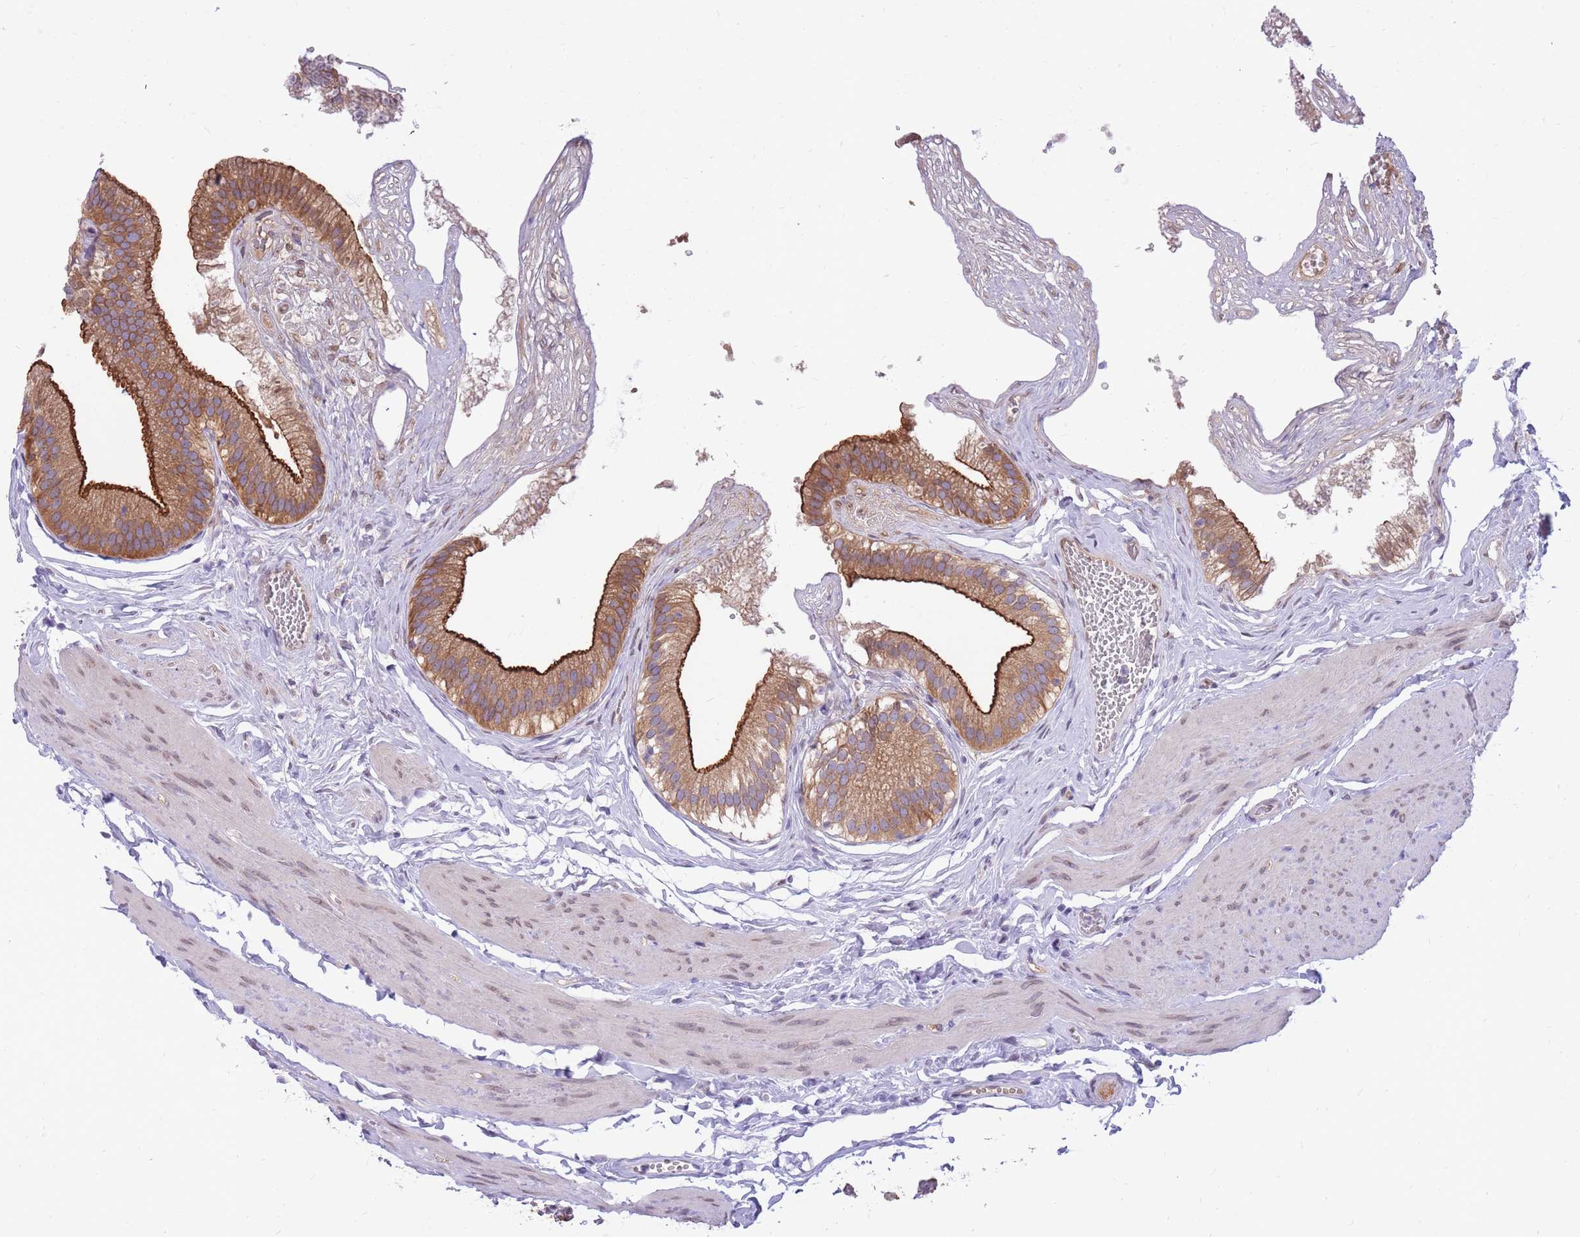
{"staining": {"intensity": "strong", "quantity": ">75%", "location": "cytoplasmic/membranous"}, "tissue": "gallbladder", "cell_type": "Glandular cells", "image_type": "normal", "snomed": [{"axis": "morphology", "description": "Normal tissue, NOS"}, {"axis": "topography", "description": "Gallbladder"}], "caption": "Gallbladder stained for a protein exhibits strong cytoplasmic/membranous positivity in glandular cells.", "gene": "HOOK2", "patient": {"sex": "female", "age": 54}}